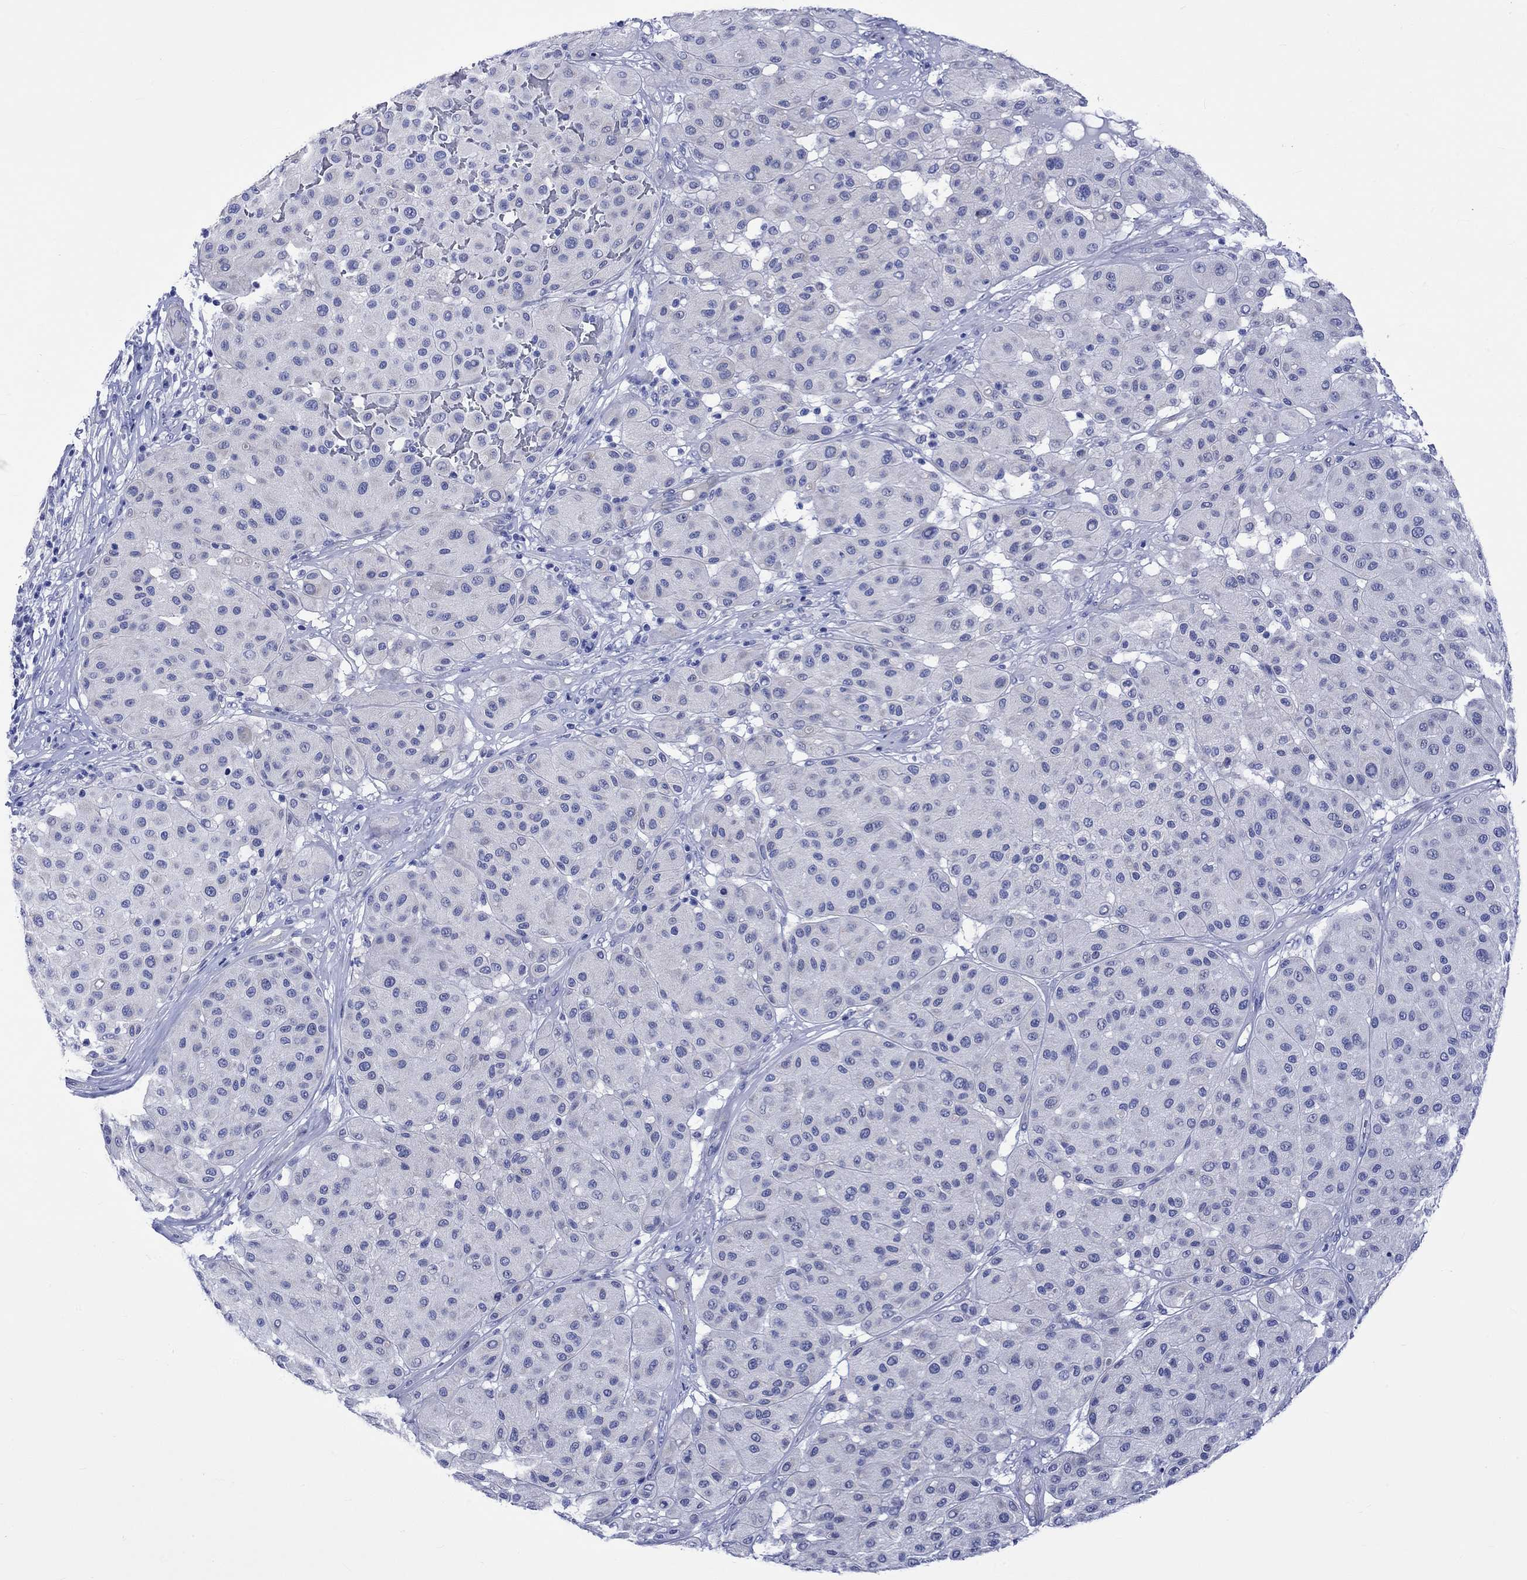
{"staining": {"intensity": "negative", "quantity": "none", "location": "none"}, "tissue": "melanoma", "cell_type": "Tumor cells", "image_type": "cancer", "snomed": [{"axis": "morphology", "description": "Malignant melanoma, Metastatic site"}, {"axis": "topography", "description": "Smooth muscle"}], "caption": "DAB (3,3'-diaminobenzidine) immunohistochemical staining of human melanoma exhibits no significant expression in tumor cells.", "gene": "HARBI1", "patient": {"sex": "male", "age": 41}}